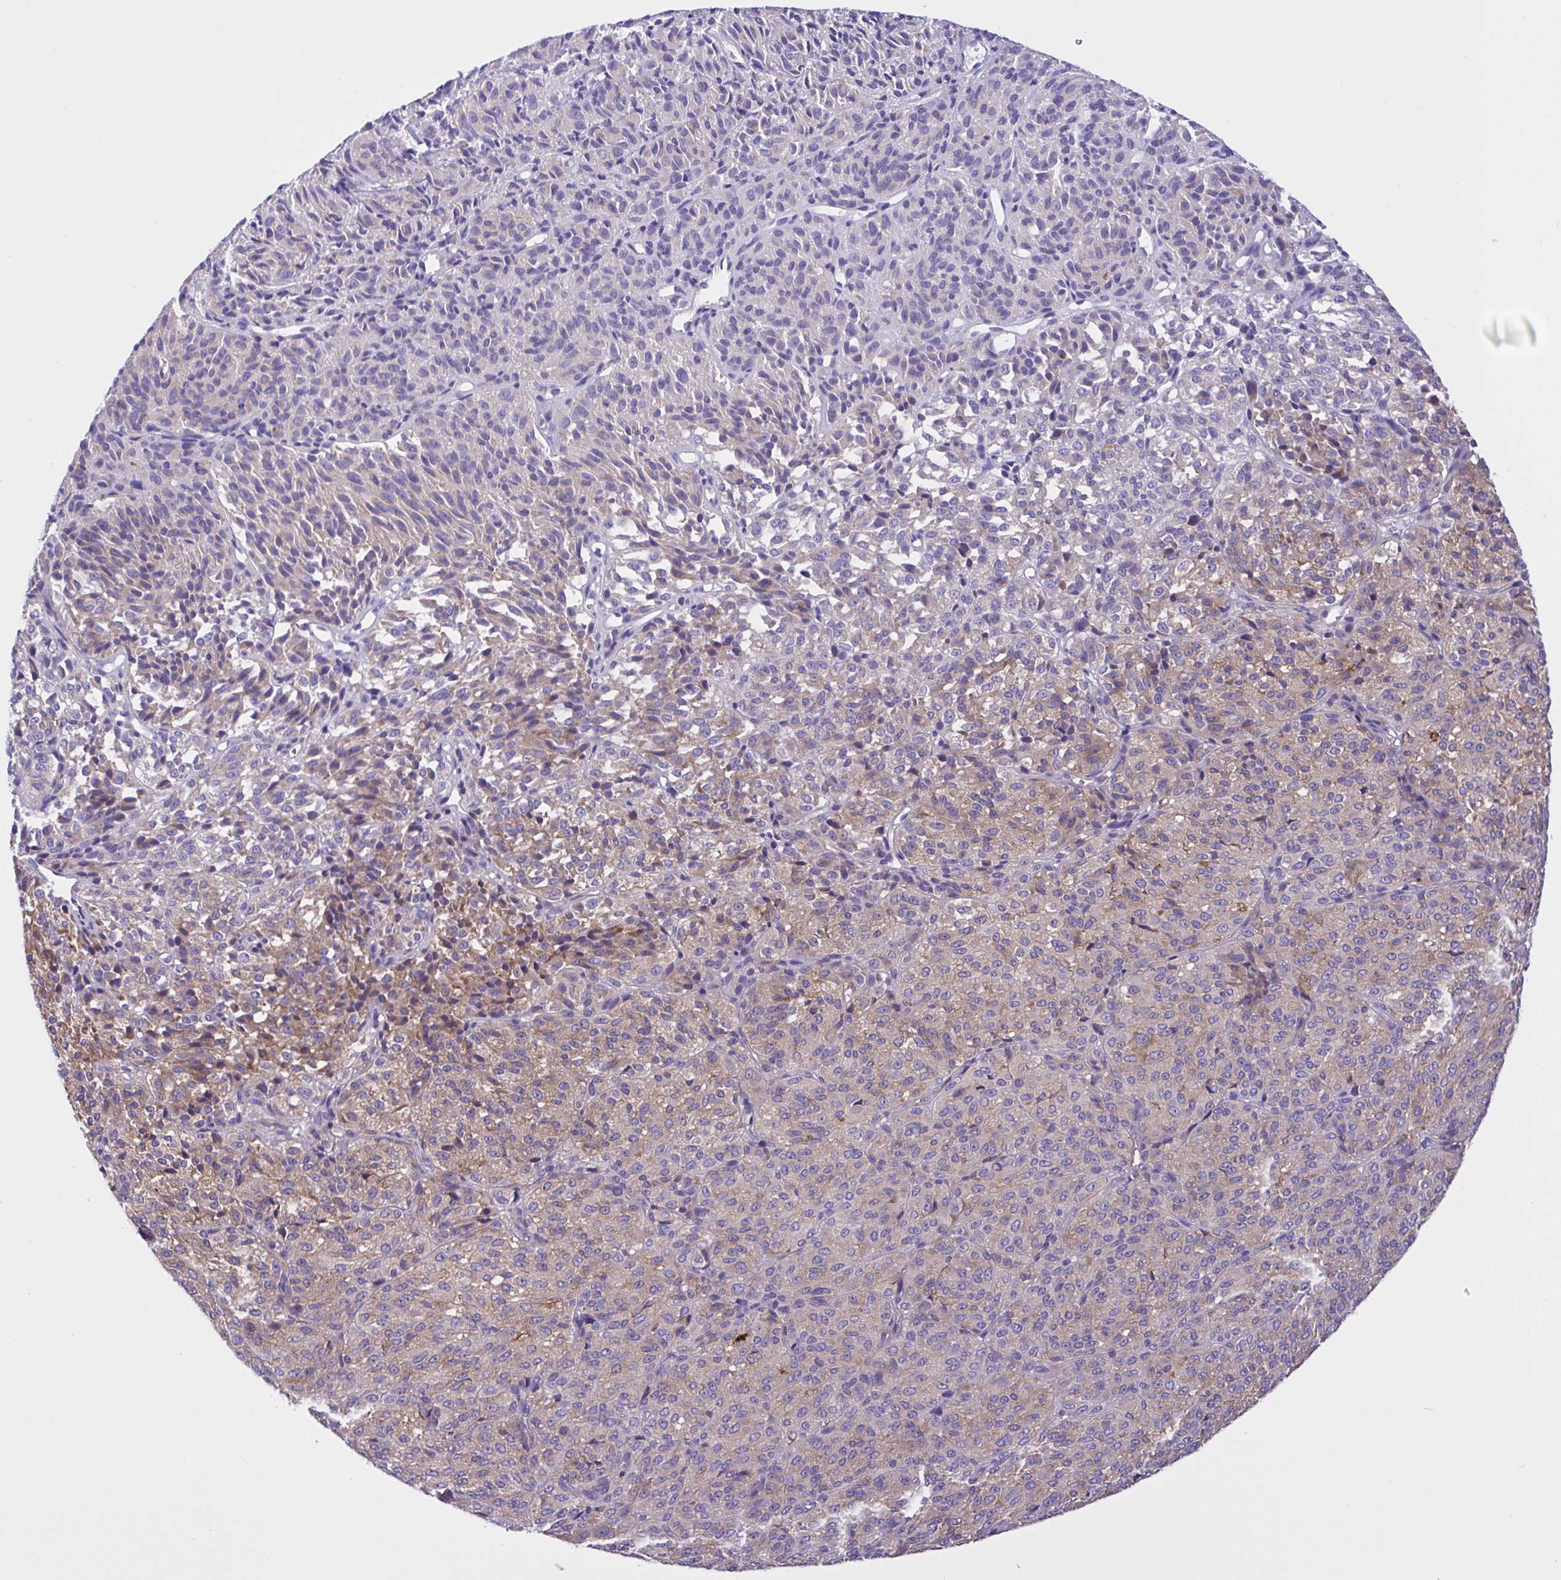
{"staining": {"intensity": "moderate", "quantity": "<25%", "location": "cytoplasmic/membranous"}, "tissue": "melanoma", "cell_type": "Tumor cells", "image_type": "cancer", "snomed": [{"axis": "morphology", "description": "Malignant melanoma, Metastatic site"}, {"axis": "topography", "description": "Brain"}], "caption": "A high-resolution image shows immunohistochemistry (IHC) staining of malignant melanoma (metastatic site), which reveals moderate cytoplasmic/membranous positivity in approximately <25% of tumor cells.", "gene": "OR51M1", "patient": {"sex": "female", "age": 56}}